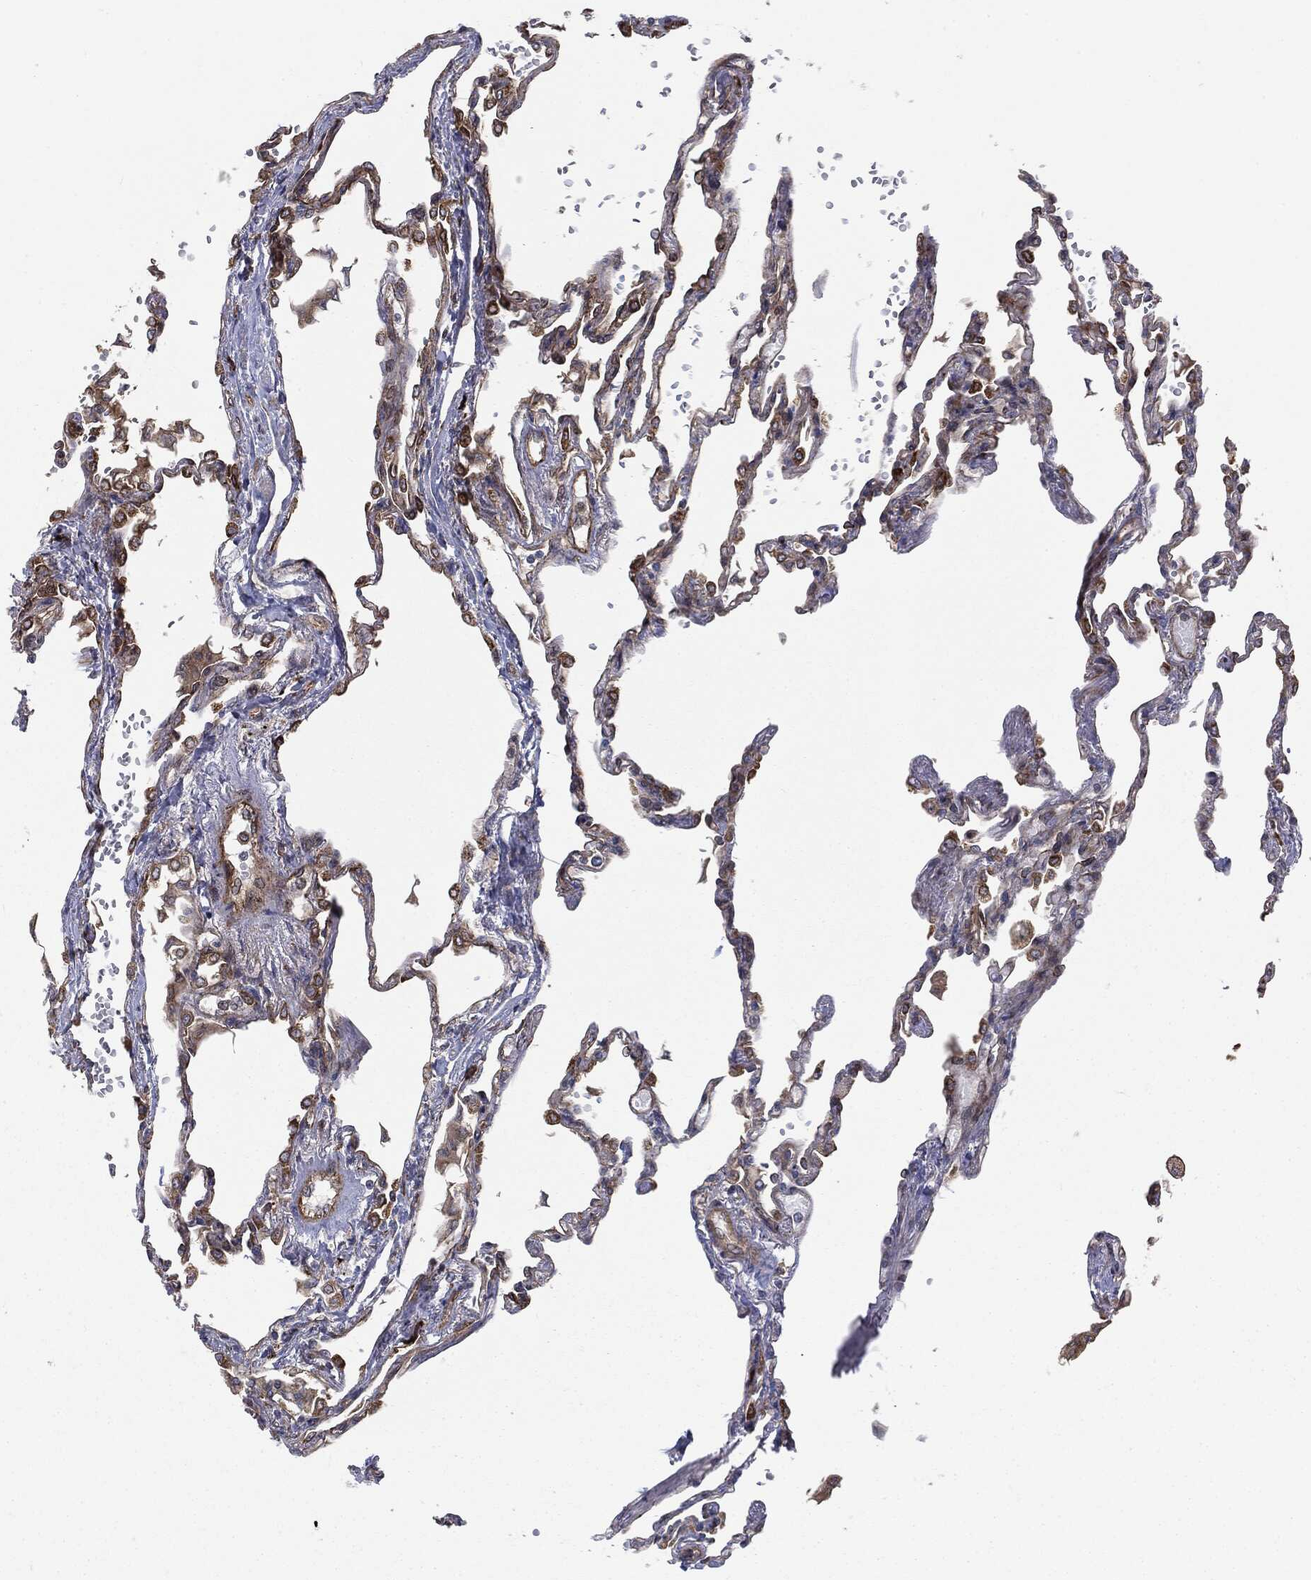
{"staining": {"intensity": "weak", "quantity": "<25%", "location": "cytoplasmic/membranous"}, "tissue": "lung", "cell_type": "Alveolar cells", "image_type": "normal", "snomed": [{"axis": "morphology", "description": "Normal tissue, NOS"}, {"axis": "topography", "description": "Lung"}], "caption": "DAB (3,3'-diaminobenzidine) immunohistochemical staining of benign lung demonstrates no significant expression in alveolar cells. (Brightfield microscopy of DAB (3,3'-diaminobenzidine) immunohistochemistry at high magnification).", "gene": "CYLD", "patient": {"sex": "male", "age": 78}}